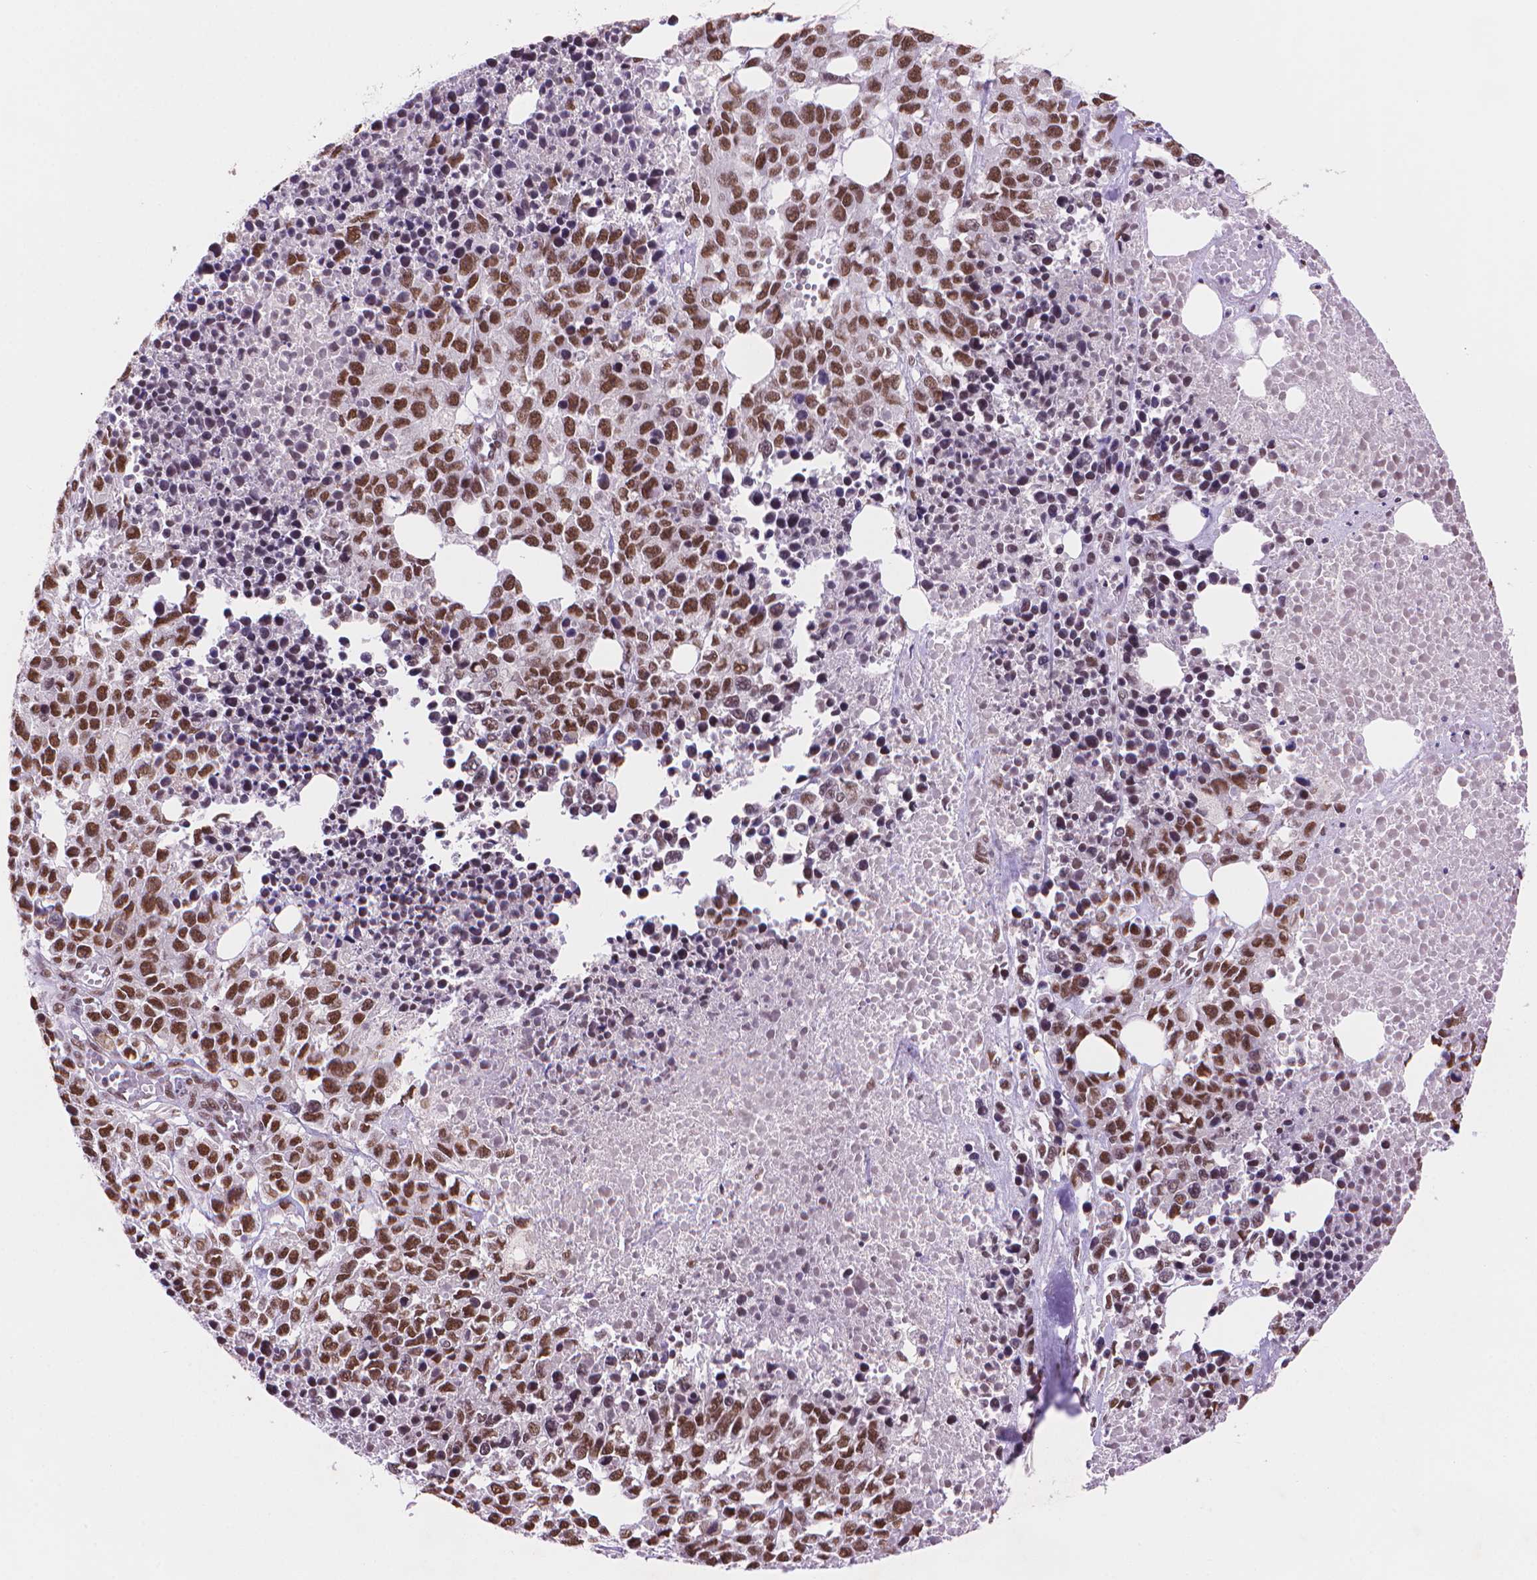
{"staining": {"intensity": "moderate", "quantity": ">75%", "location": "nuclear"}, "tissue": "melanoma", "cell_type": "Tumor cells", "image_type": "cancer", "snomed": [{"axis": "morphology", "description": "Malignant melanoma, Metastatic site"}, {"axis": "topography", "description": "Skin"}], "caption": "An image of malignant melanoma (metastatic site) stained for a protein exhibits moderate nuclear brown staining in tumor cells.", "gene": "RPA4", "patient": {"sex": "male", "age": 84}}